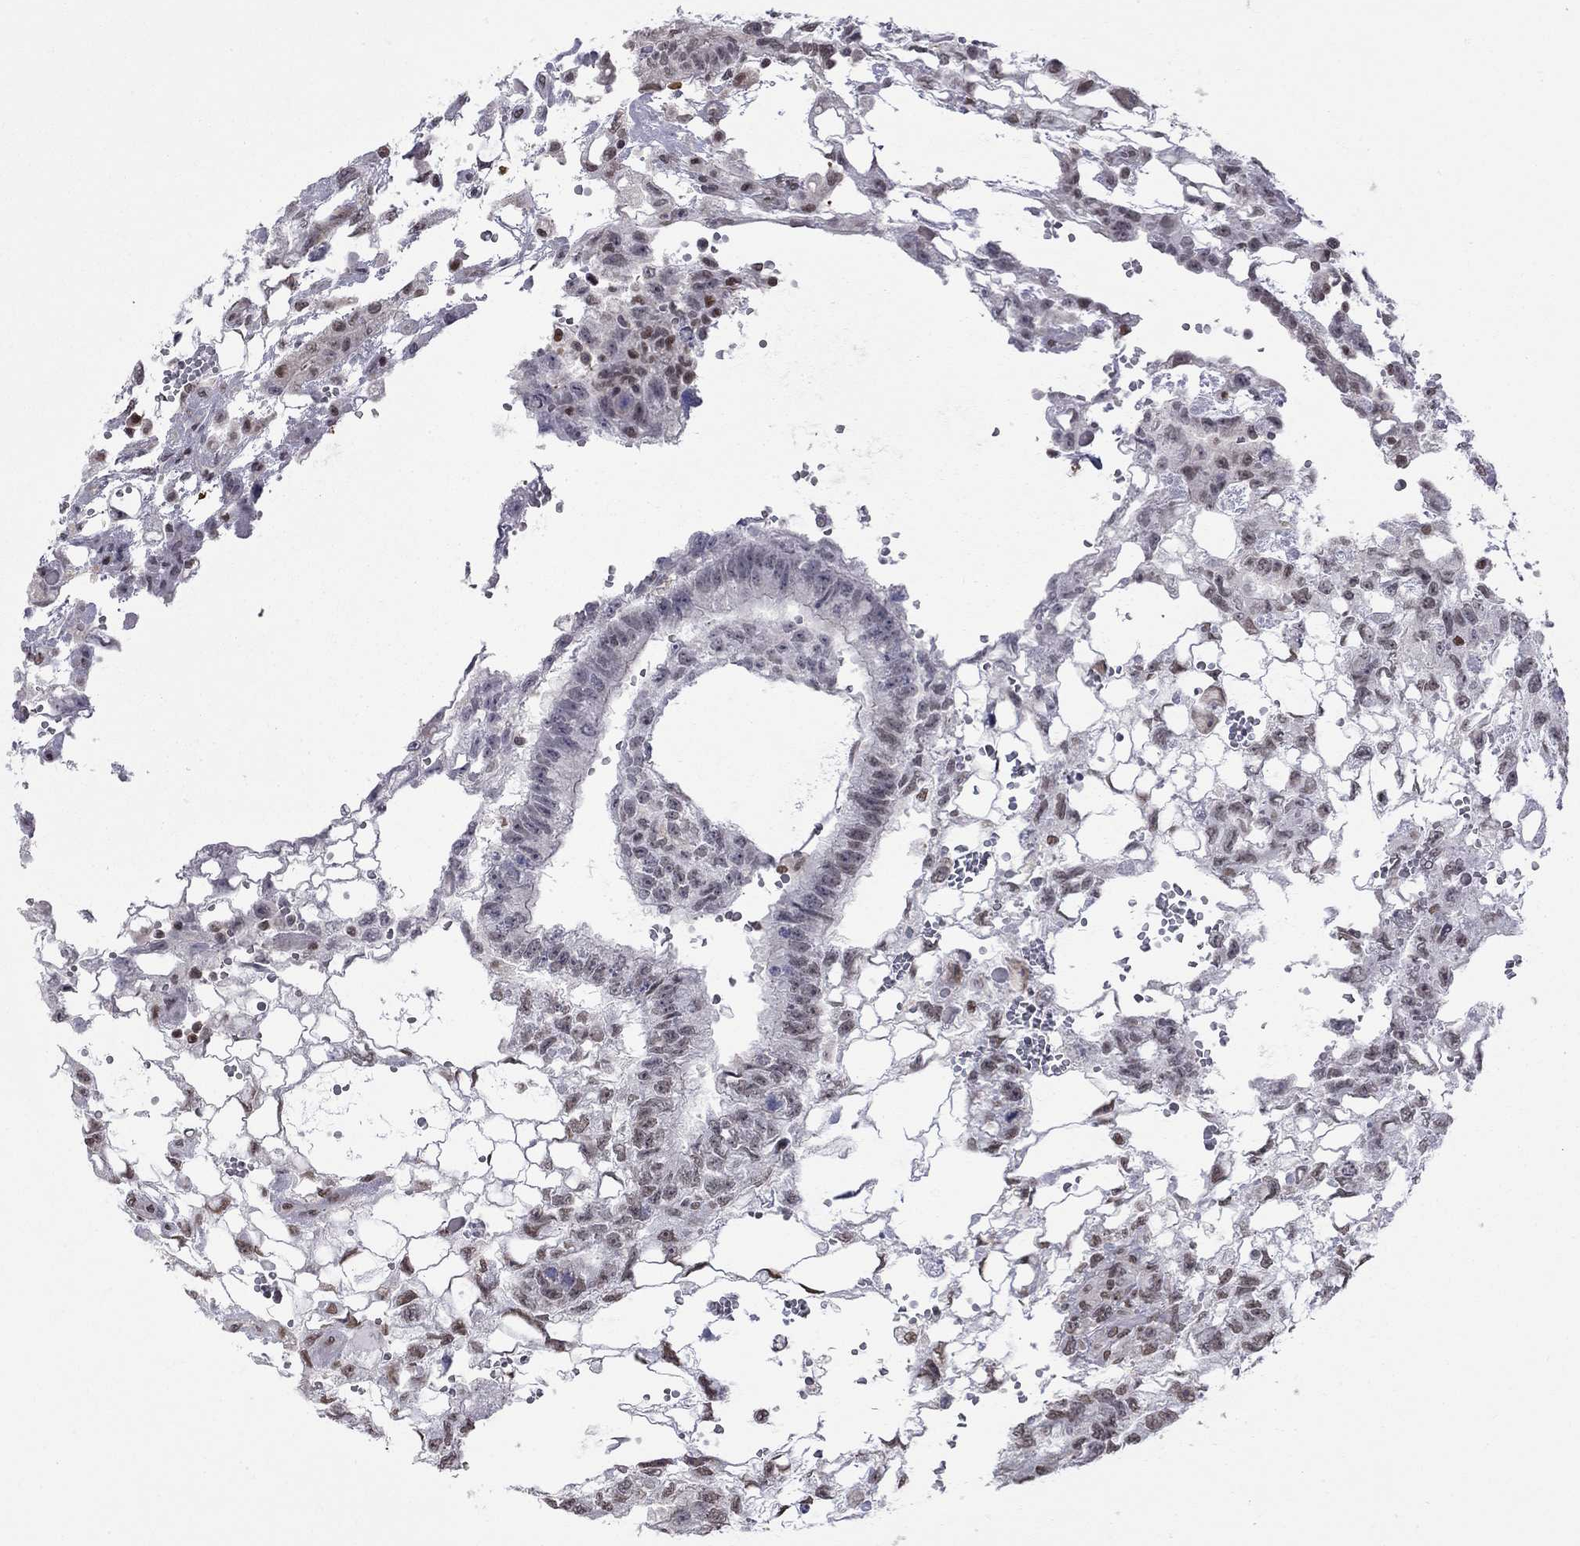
{"staining": {"intensity": "weak", "quantity": "<25%", "location": "nuclear"}, "tissue": "testis cancer", "cell_type": "Tumor cells", "image_type": "cancer", "snomed": [{"axis": "morphology", "description": "Carcinoma, Embryonal, NOS"}, {"axis": "topography", "description": "Testis"}], "caption": "DAB immunohistochemical staining of human testis cancer (embryonal carcinoma) exhibits no significant staining in tumor cells.", "gene": "RFWD3", "patient": {"sex": "male", "age": 32}}